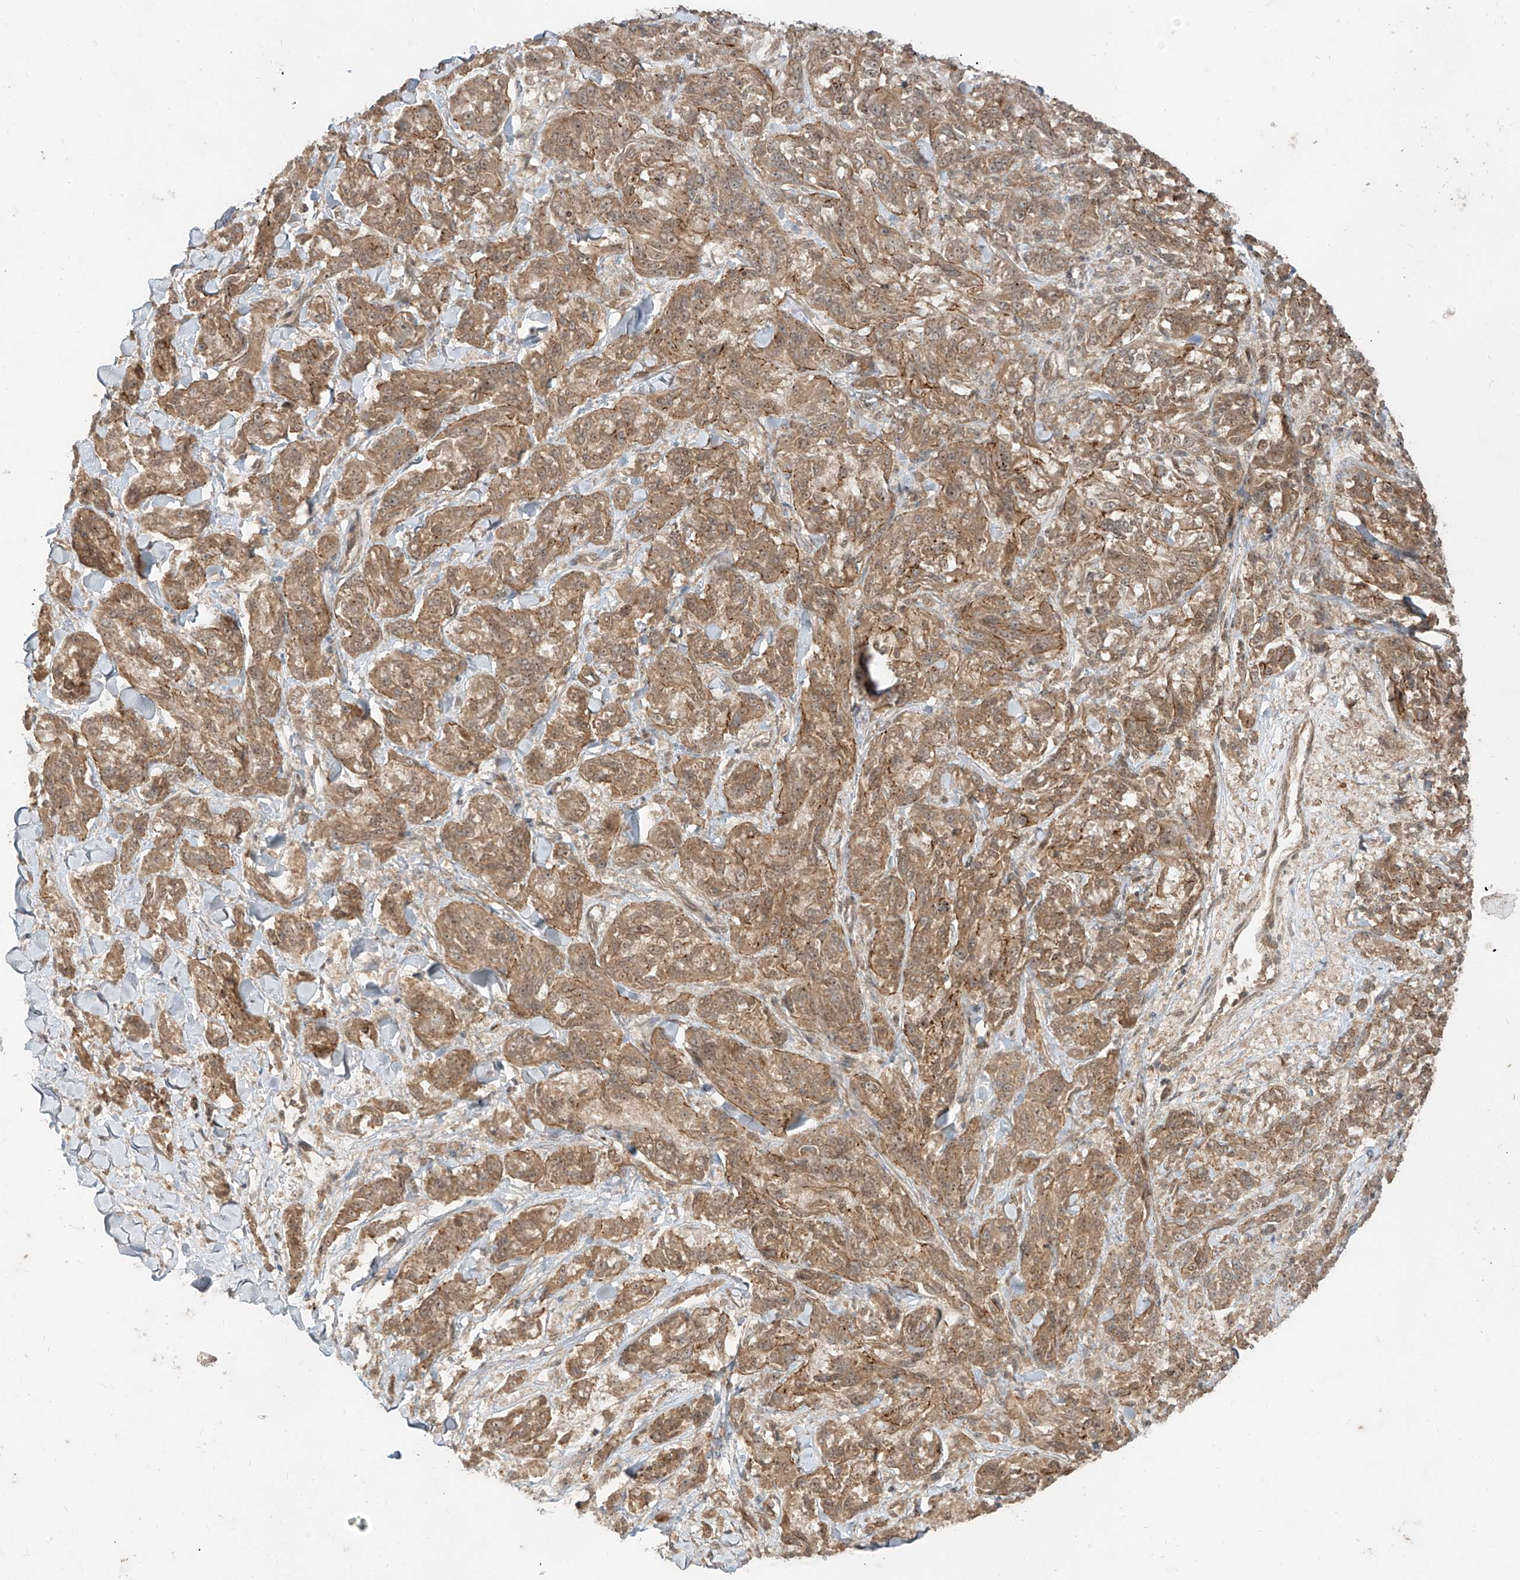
{"staining": {"intensity": "moderate", "quantity": ">75%", "location": "cytoplasmic/membranous,nuclear"}, "tissue": "melanoma", "cell_type": "Tumor cells", "image_type": "cancer", "snomed": [{"axis": "morphology", "description": "Malignant melanoma, NOS"}, {"axis": "topography", "description": "Skin"}], "caption": "Immunohistochemical staining of malignant melanoma demonstrates moderate cytoplasmic/membranous and nuclear protein positivity in about >75% of tumor cells. (DAB (3,3'-diaminobenzidine) IHC with brightfield microscopy, high magnification).", "gene": "LCOR", "patient": {"sex": "male", "age": 53}}